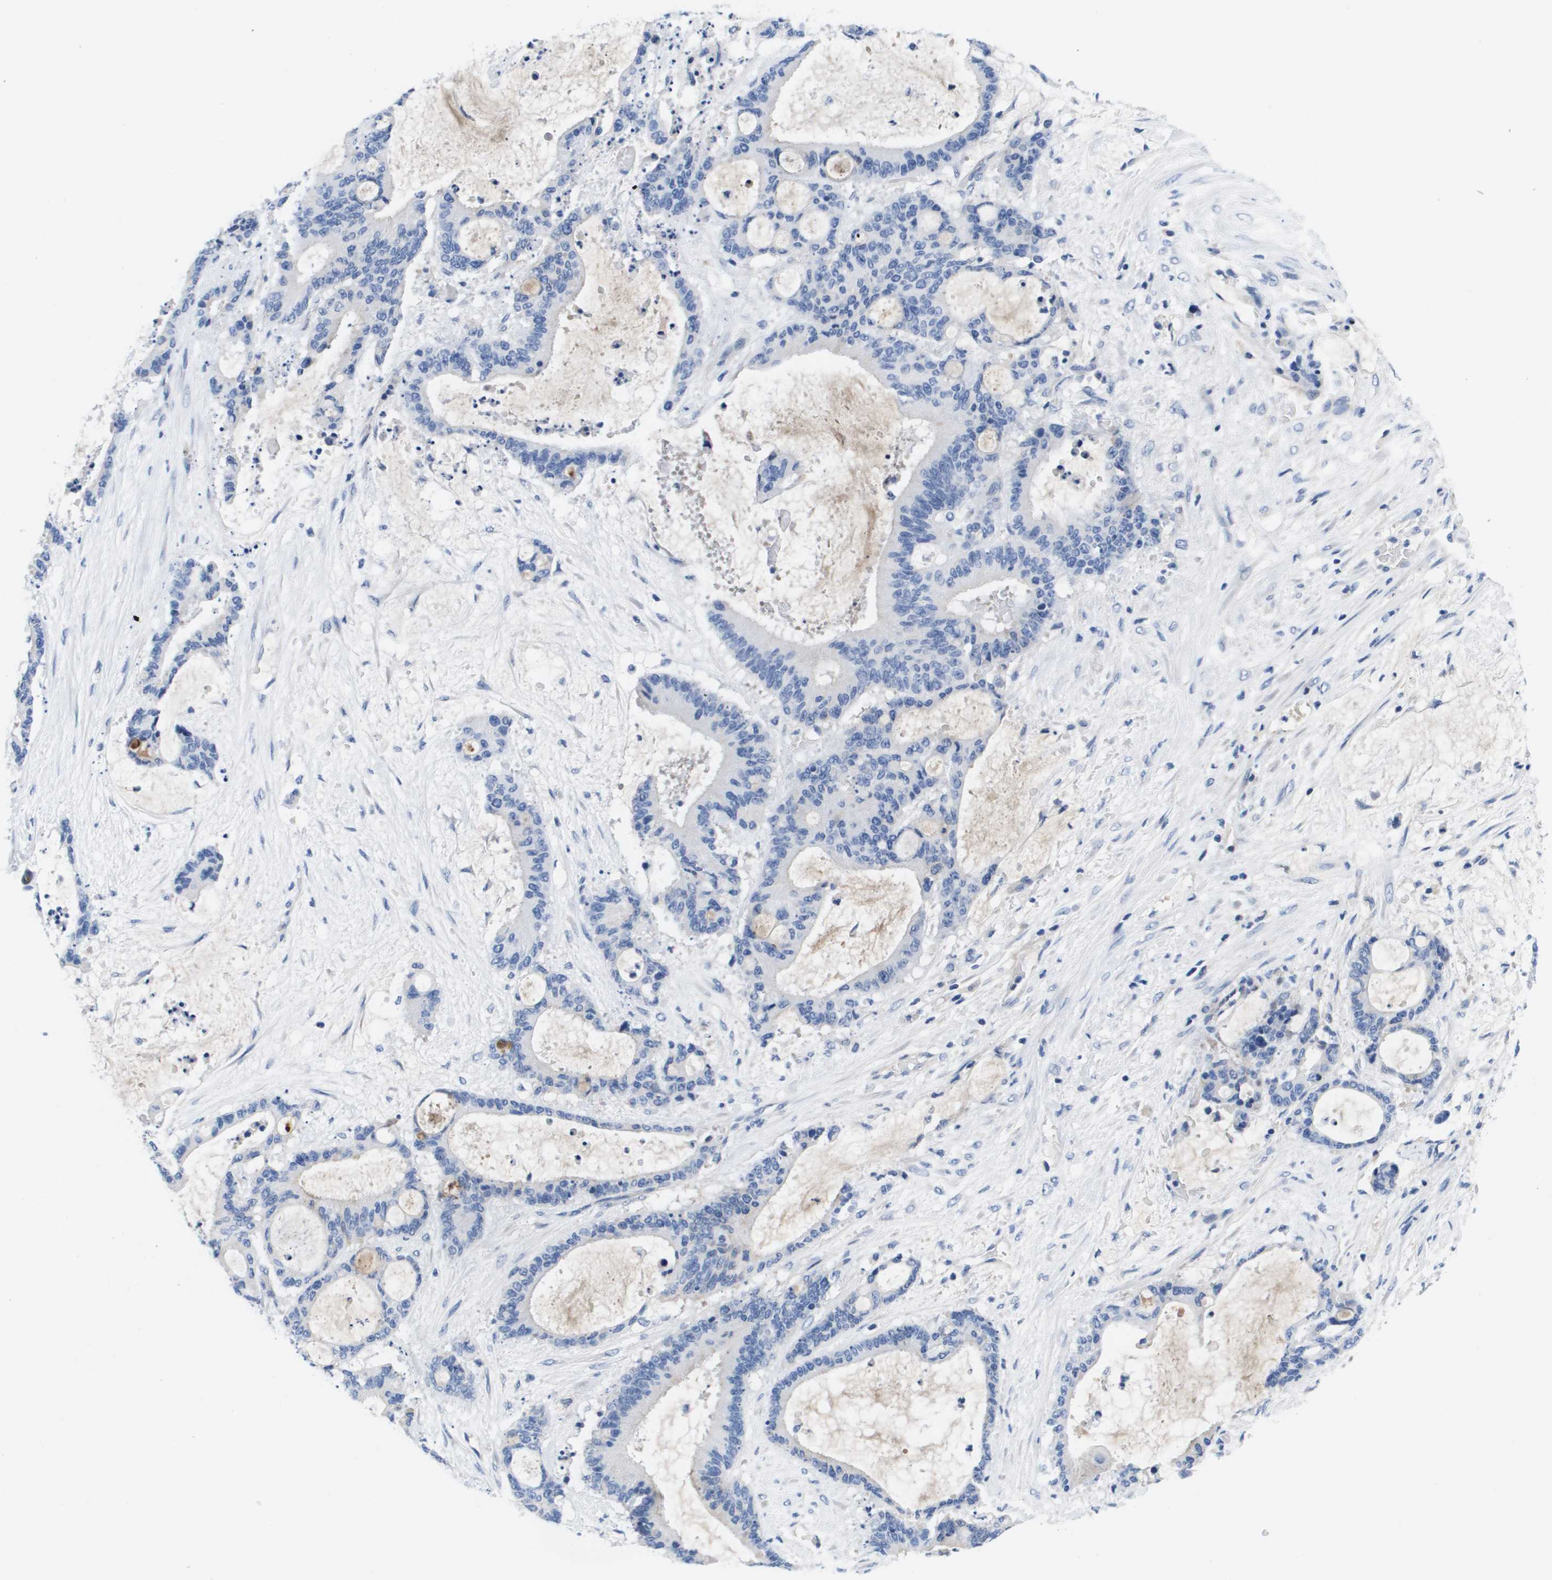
{"staining": {"intensity": "negative", "quantity": "none", "location": "none"}, "tissue": "liver cancer", "cell_type": "Tumor cells", "image_type": "cancer", "snomed": [{"axis": "morphology", "description": "Cholangiocarcinoma"}, {"axis": "topography", "description": "Liver"}], "caption": "The immunohistochemistry image has no significant staining in tumor cells of liver cancer (cholangiocarcinoma) tissue.", "gene": "APOA1", "patient": {"sex": "female", "age": 73}}